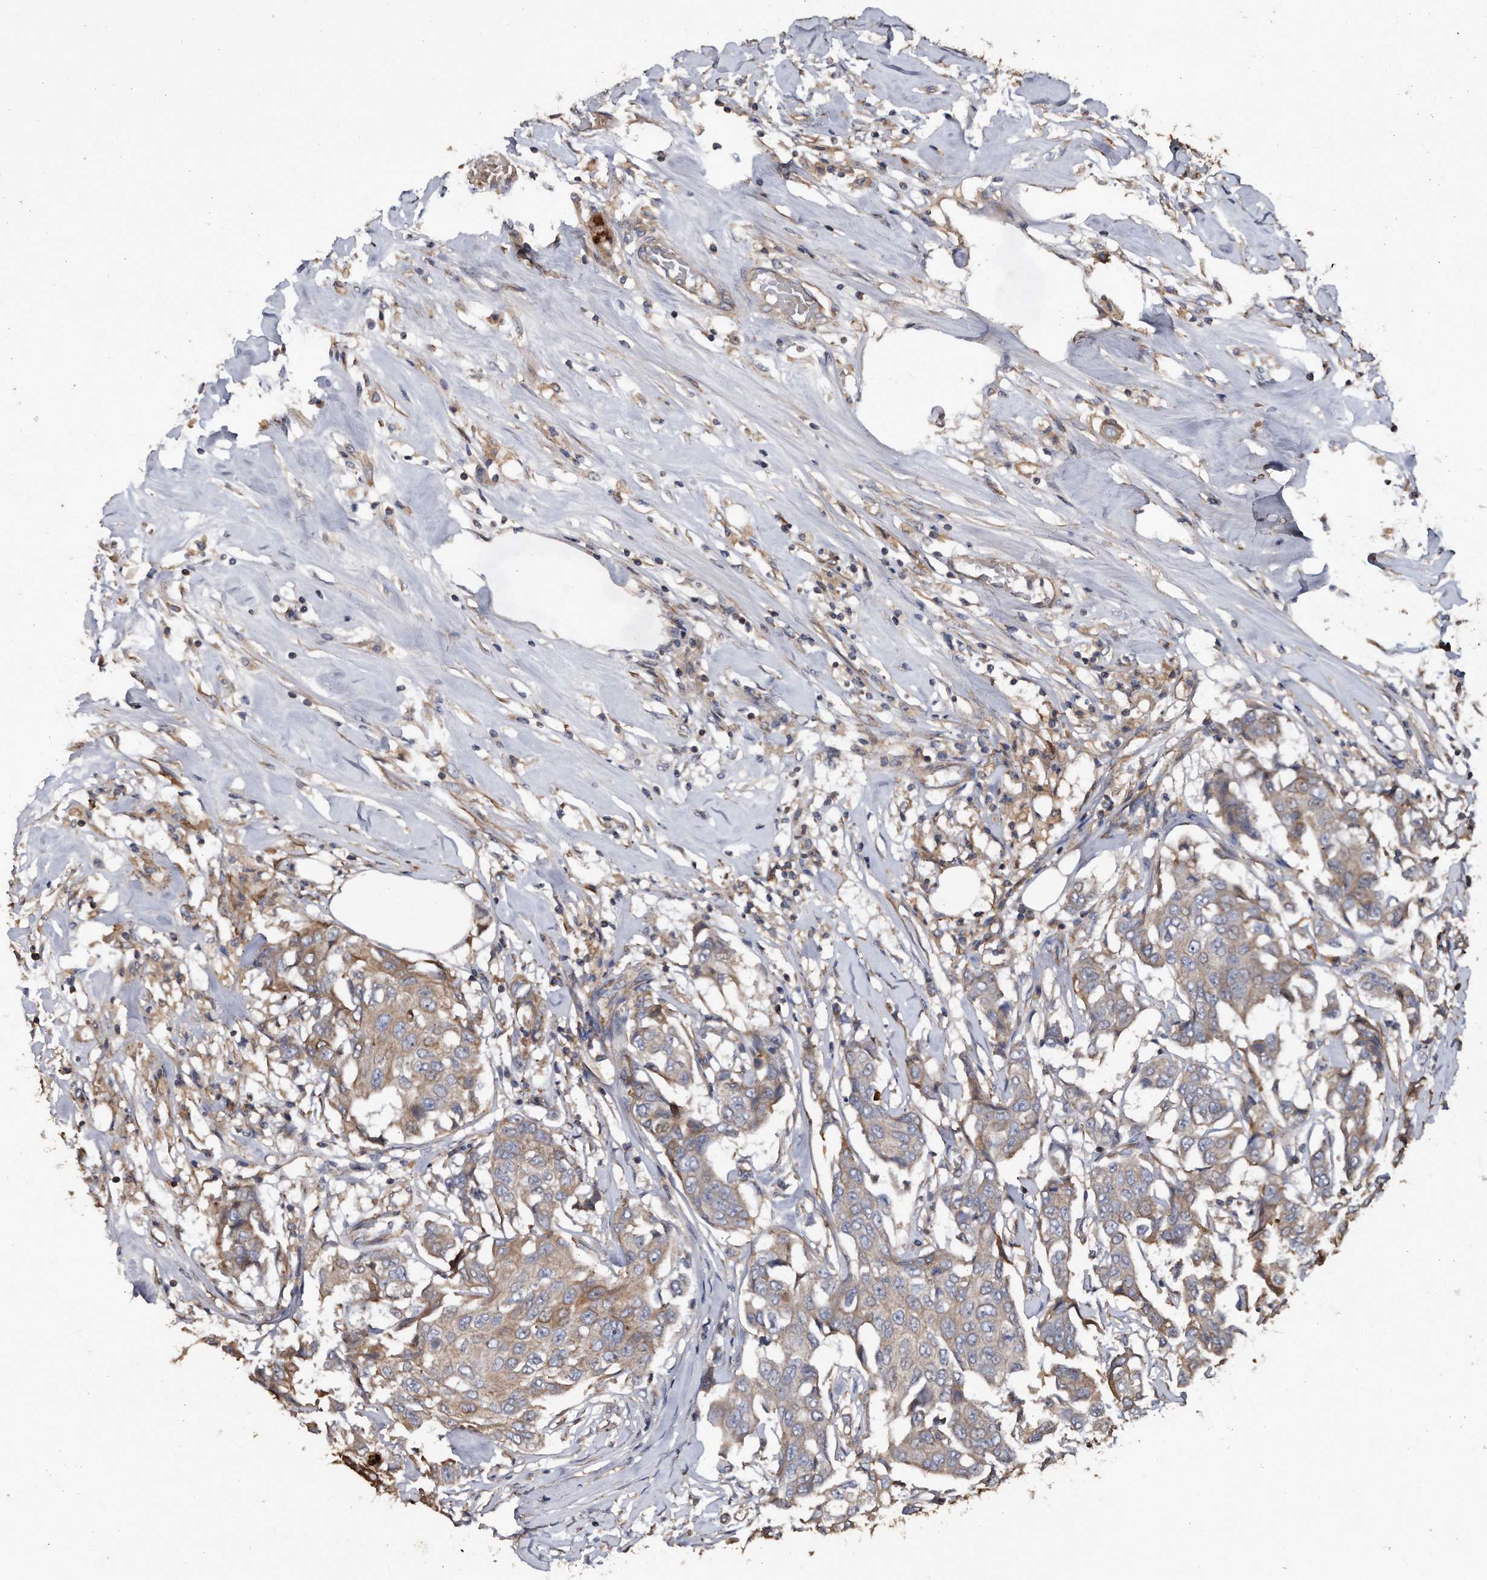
{"staining": {"intensity": "weak", "quantity": ">75%", "location": "cytoplasmic/membranous"}, "tissue": "breast cancer", "cell_type": "Tumor cells", "image_type": "cancer", "snomed": [{"axis": "morphology", "description": "Duct carcinoma"}, {"axis": "topography", "description": "Breast"}], "caption": "Breast infiltrating ductal carcinoma stained with IHC displays weak cytoplasmic/membranous positivity in about >75% of tumor cells.", "gene": "KCND3", "patient": {"sex": "female", "age": 80}}